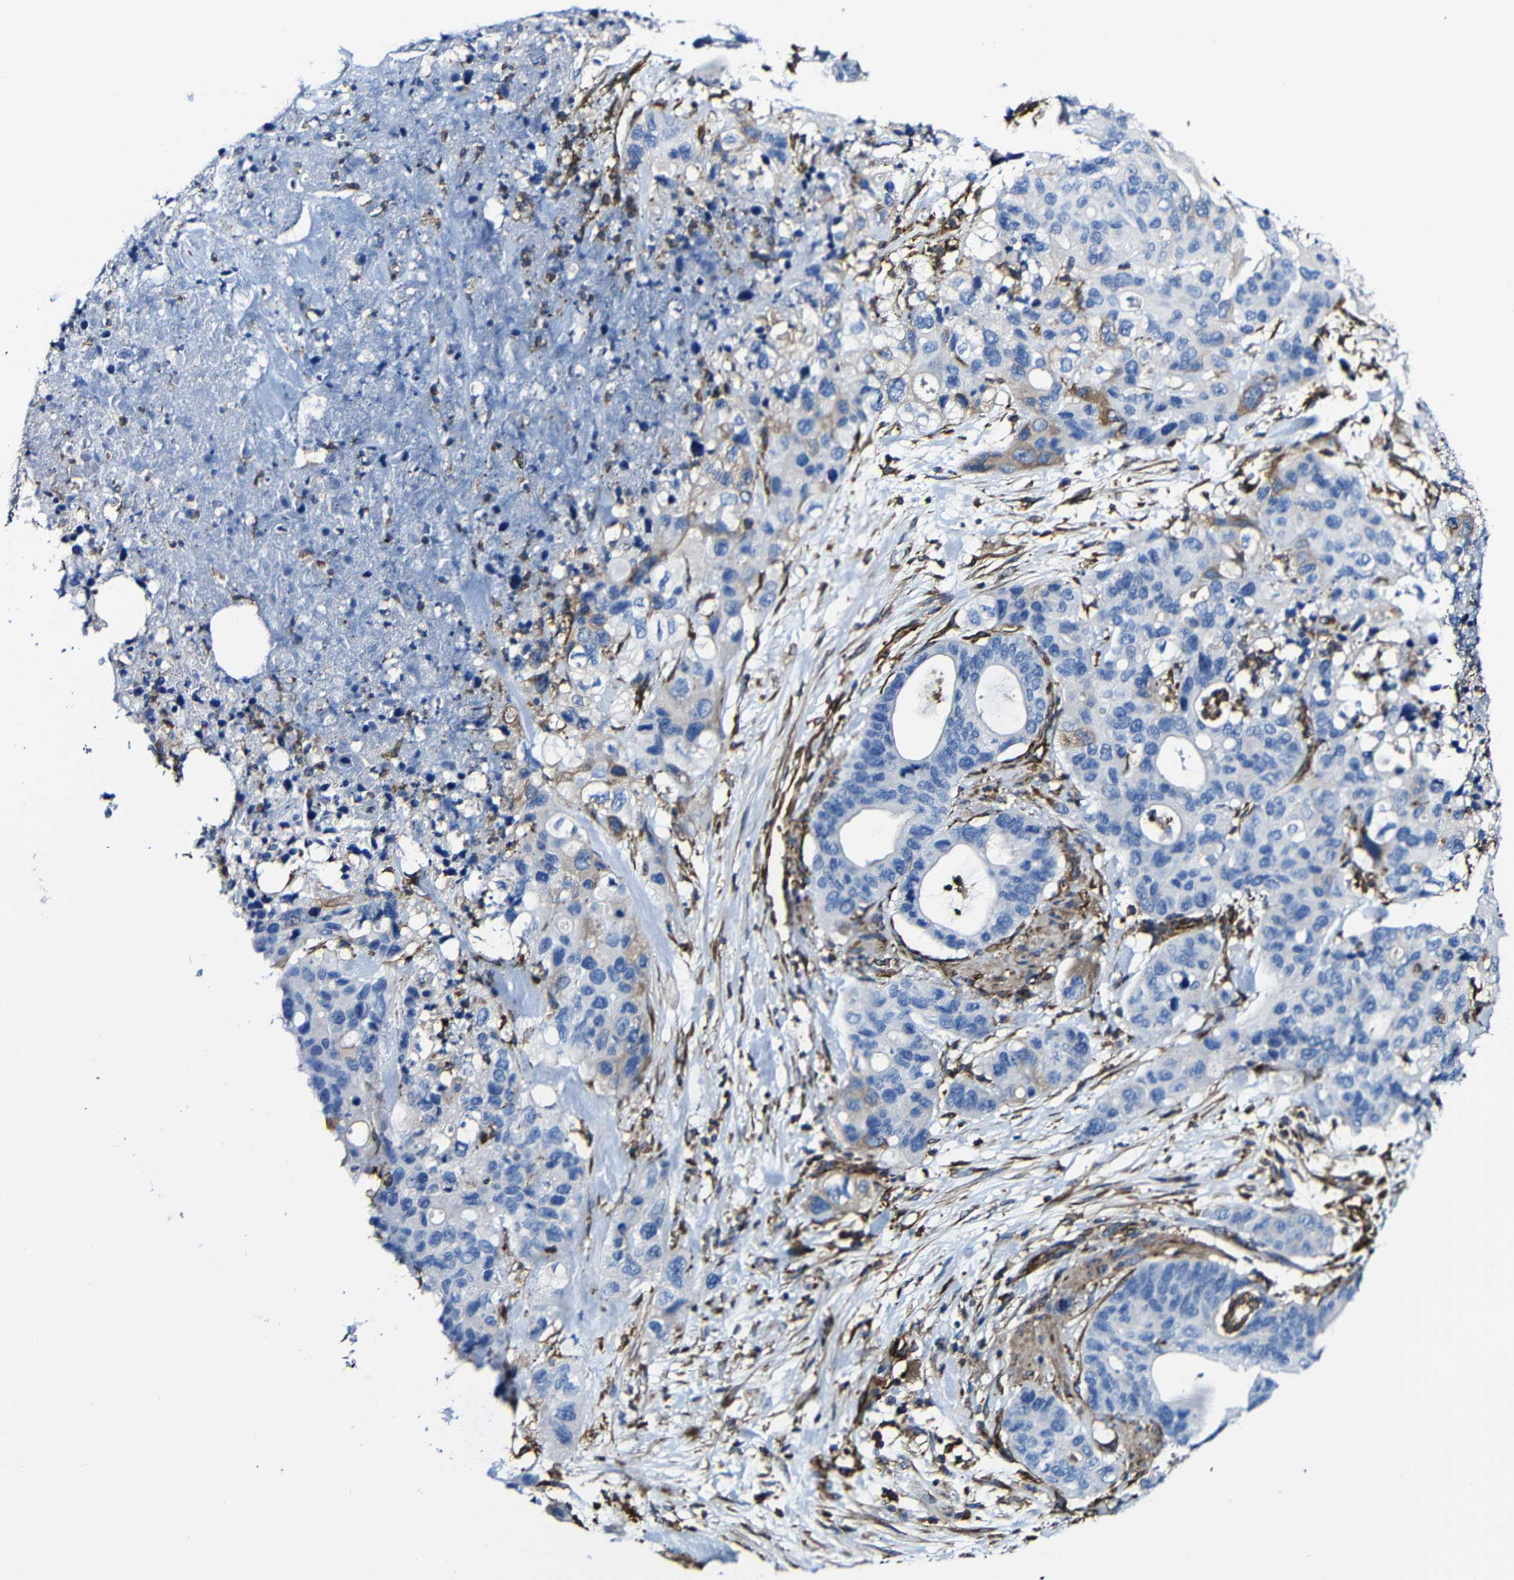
{"staining": {"intensity": "negative", "quantity": "none", "location": "none"}, "tissue": "pancreatic cancer", "cell_type": "Tumor cells", "image_type": "cancer", "snomed": [{"axis": "morphology", "description": "Adenocarcinoma, NOS"}, {"axis": "topography", "description": "Pancreas"}], "caption": "Immunohistochemistry (IHC) histopathology image of neoplastic tissue: human pancreatic cancer stained with DAB demonstrates no significant protein positivity in tumor cells. (DAB (3,3'-diaminobenzidine) immunohistochemistry, high magnification).", "gene": "MSN", "patient": {"sex": "female", "age": 71}}